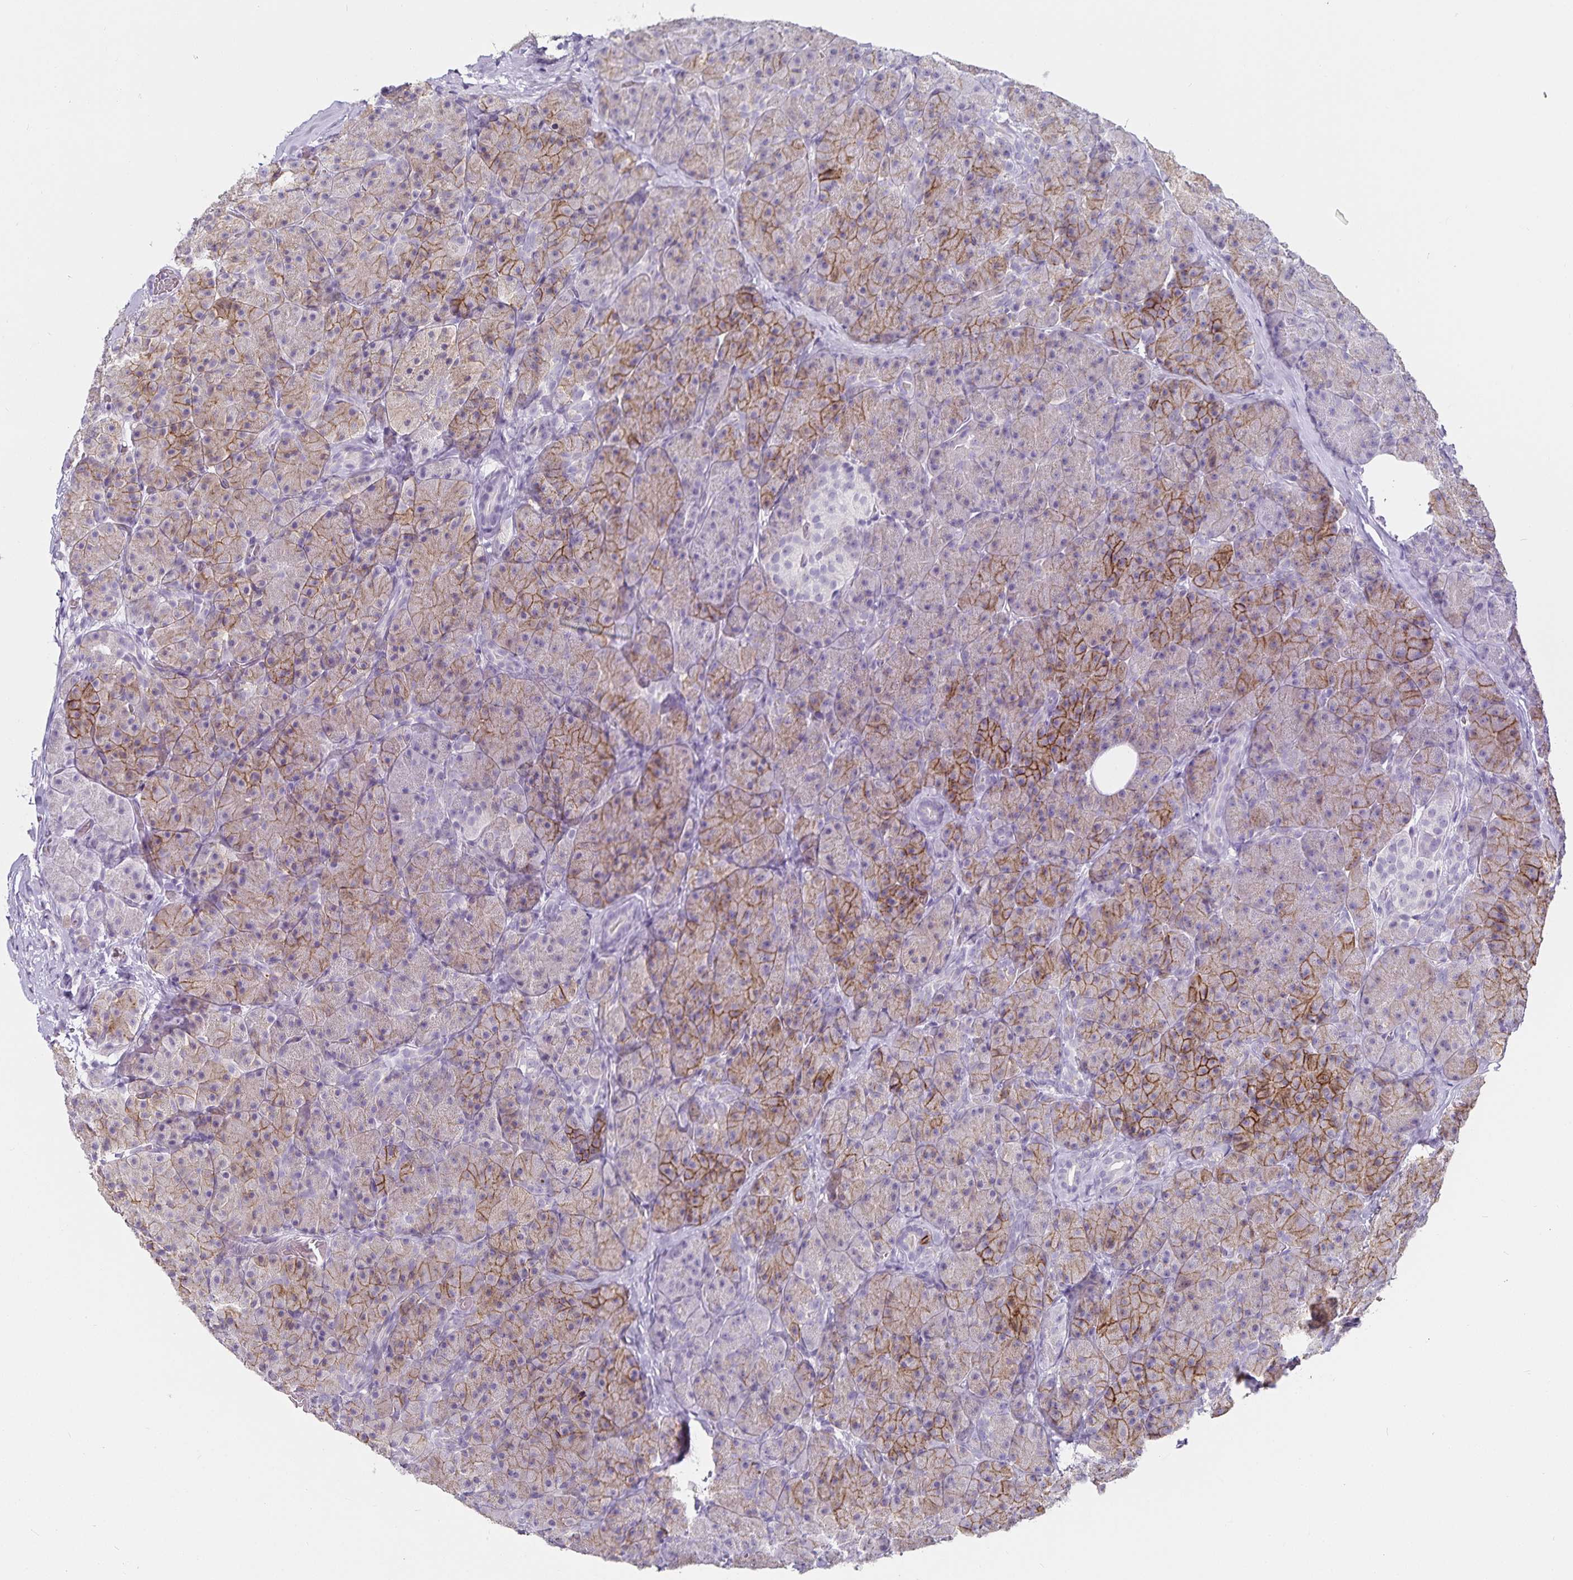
{"staining": {"intensity": "moderate", "quantity": "25%-75%", "location": "cytoplasmic/membranous"}, "tissue": "pancreas", "cell_type": "Exocrine glandular cells", "image_type": "normal", "snomed": [{"axis": "morphology", "description": "Normal tissue, NOS"}, {"axis": "topography", "description": "Pancreas"}], "caption": "Protein staining demonstrates moderate cytoplasmic/membranous positivity in about 25%-75% of exocrine glandular cells in unremarkable pancreas. (DAB = brown stain, brightfield microscopy at high magnification).", "gene": "CA12", "patient": {"sex": "male", "age": 57}}